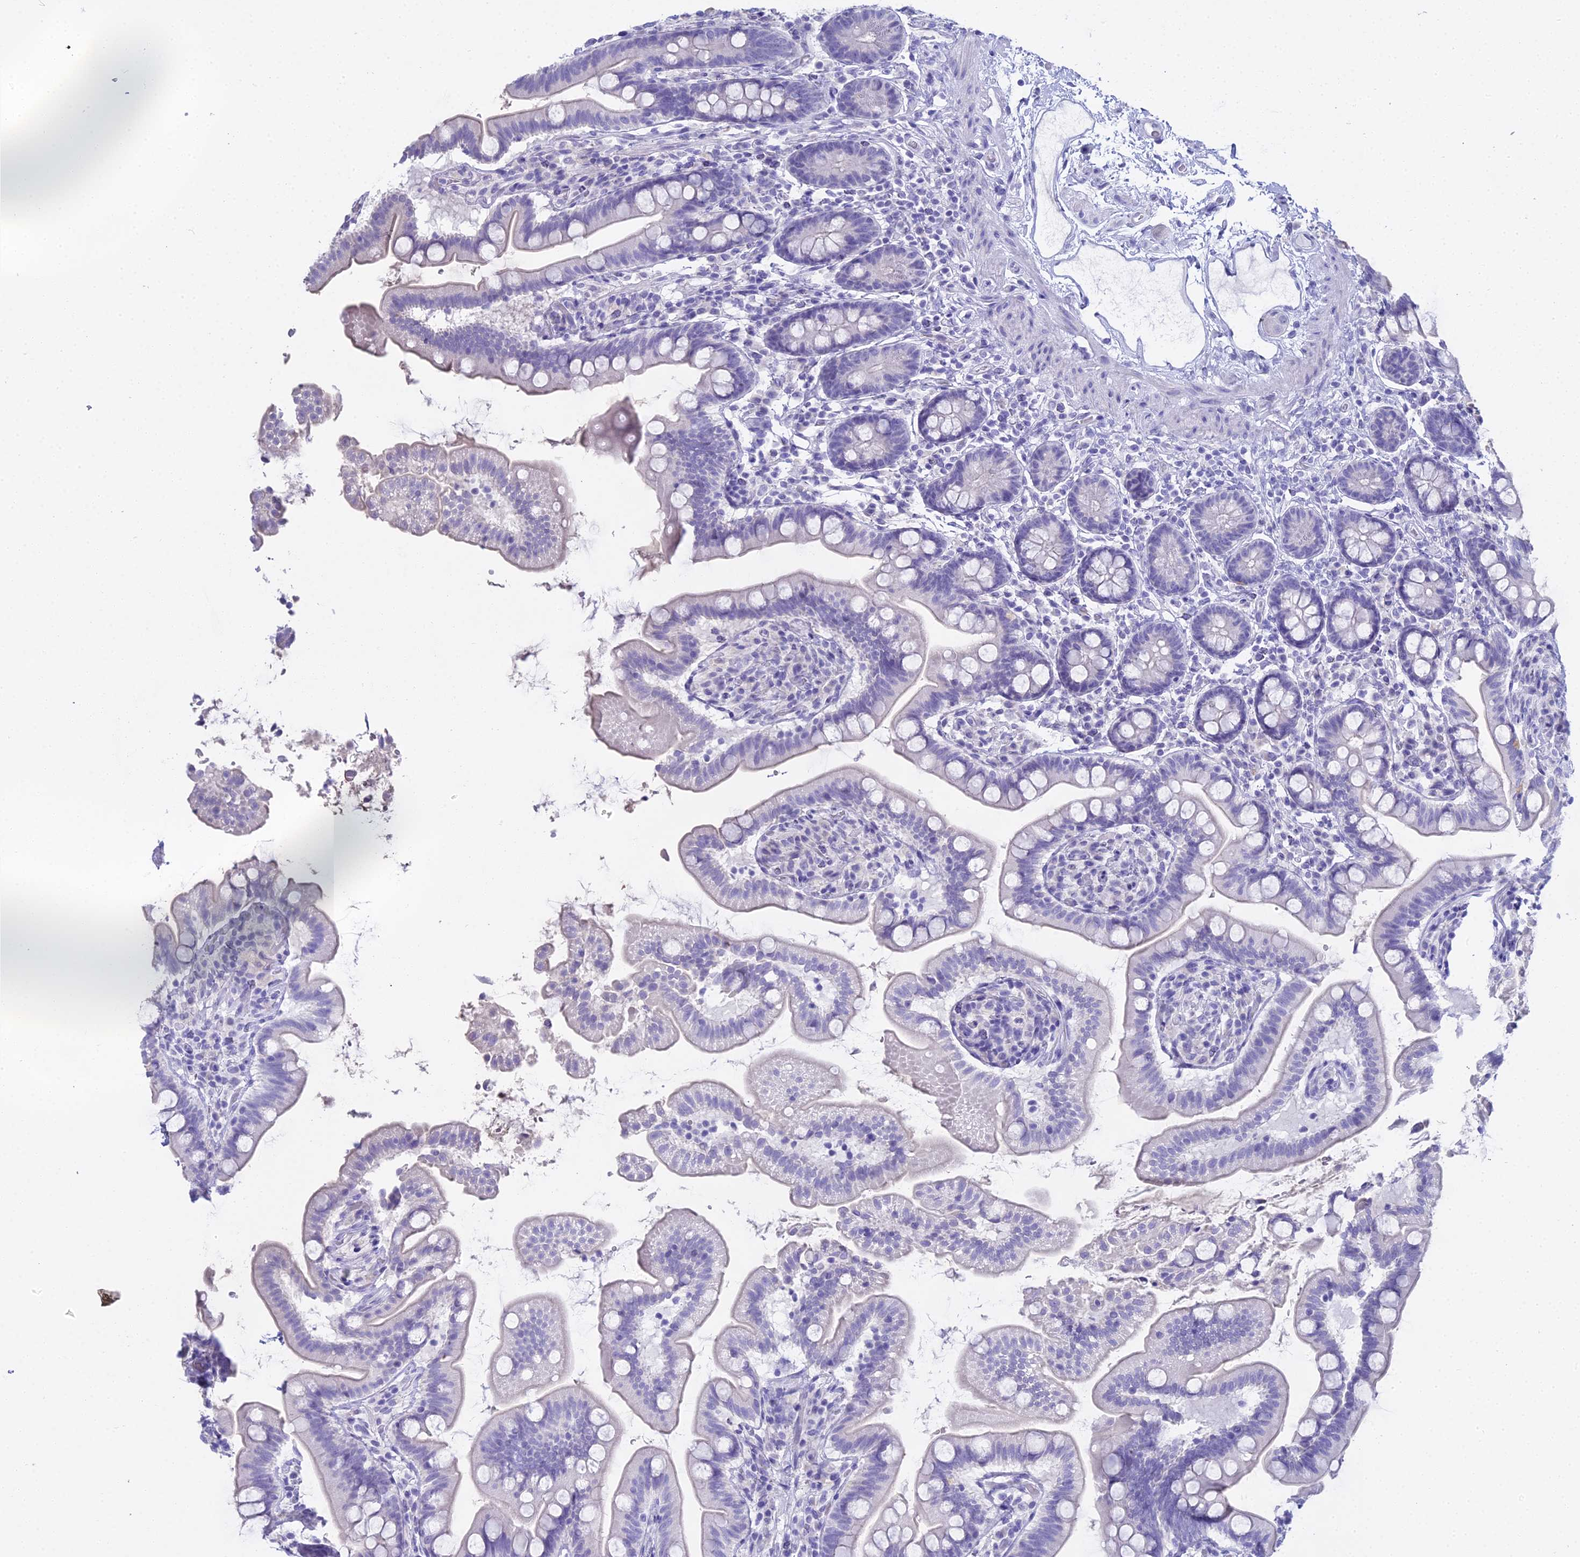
{"staining": {"intensity": "negative", "quantity": "none", "location": "none"}, "tissue": "small intestine", "cell_type": "Glandular cells", "image_type": "normal", "snomed": [{"axis": "morphology", "description": "Normal tissue, NOS"}, {"axis": "topography", "description": "Small intestine"}], "caption": "The immunohistochemistry (IHC) photomicrograph has no significant positivity in glandular cells of small intestine. (Stains: DAB (3,3'-diaminobenzidine) IHC with hematoxylin counter stain, Microscopy: brightfield microscopy at high magnification).", "gene": "S100A7", "patient": {"sex": "female", "age": 64}}